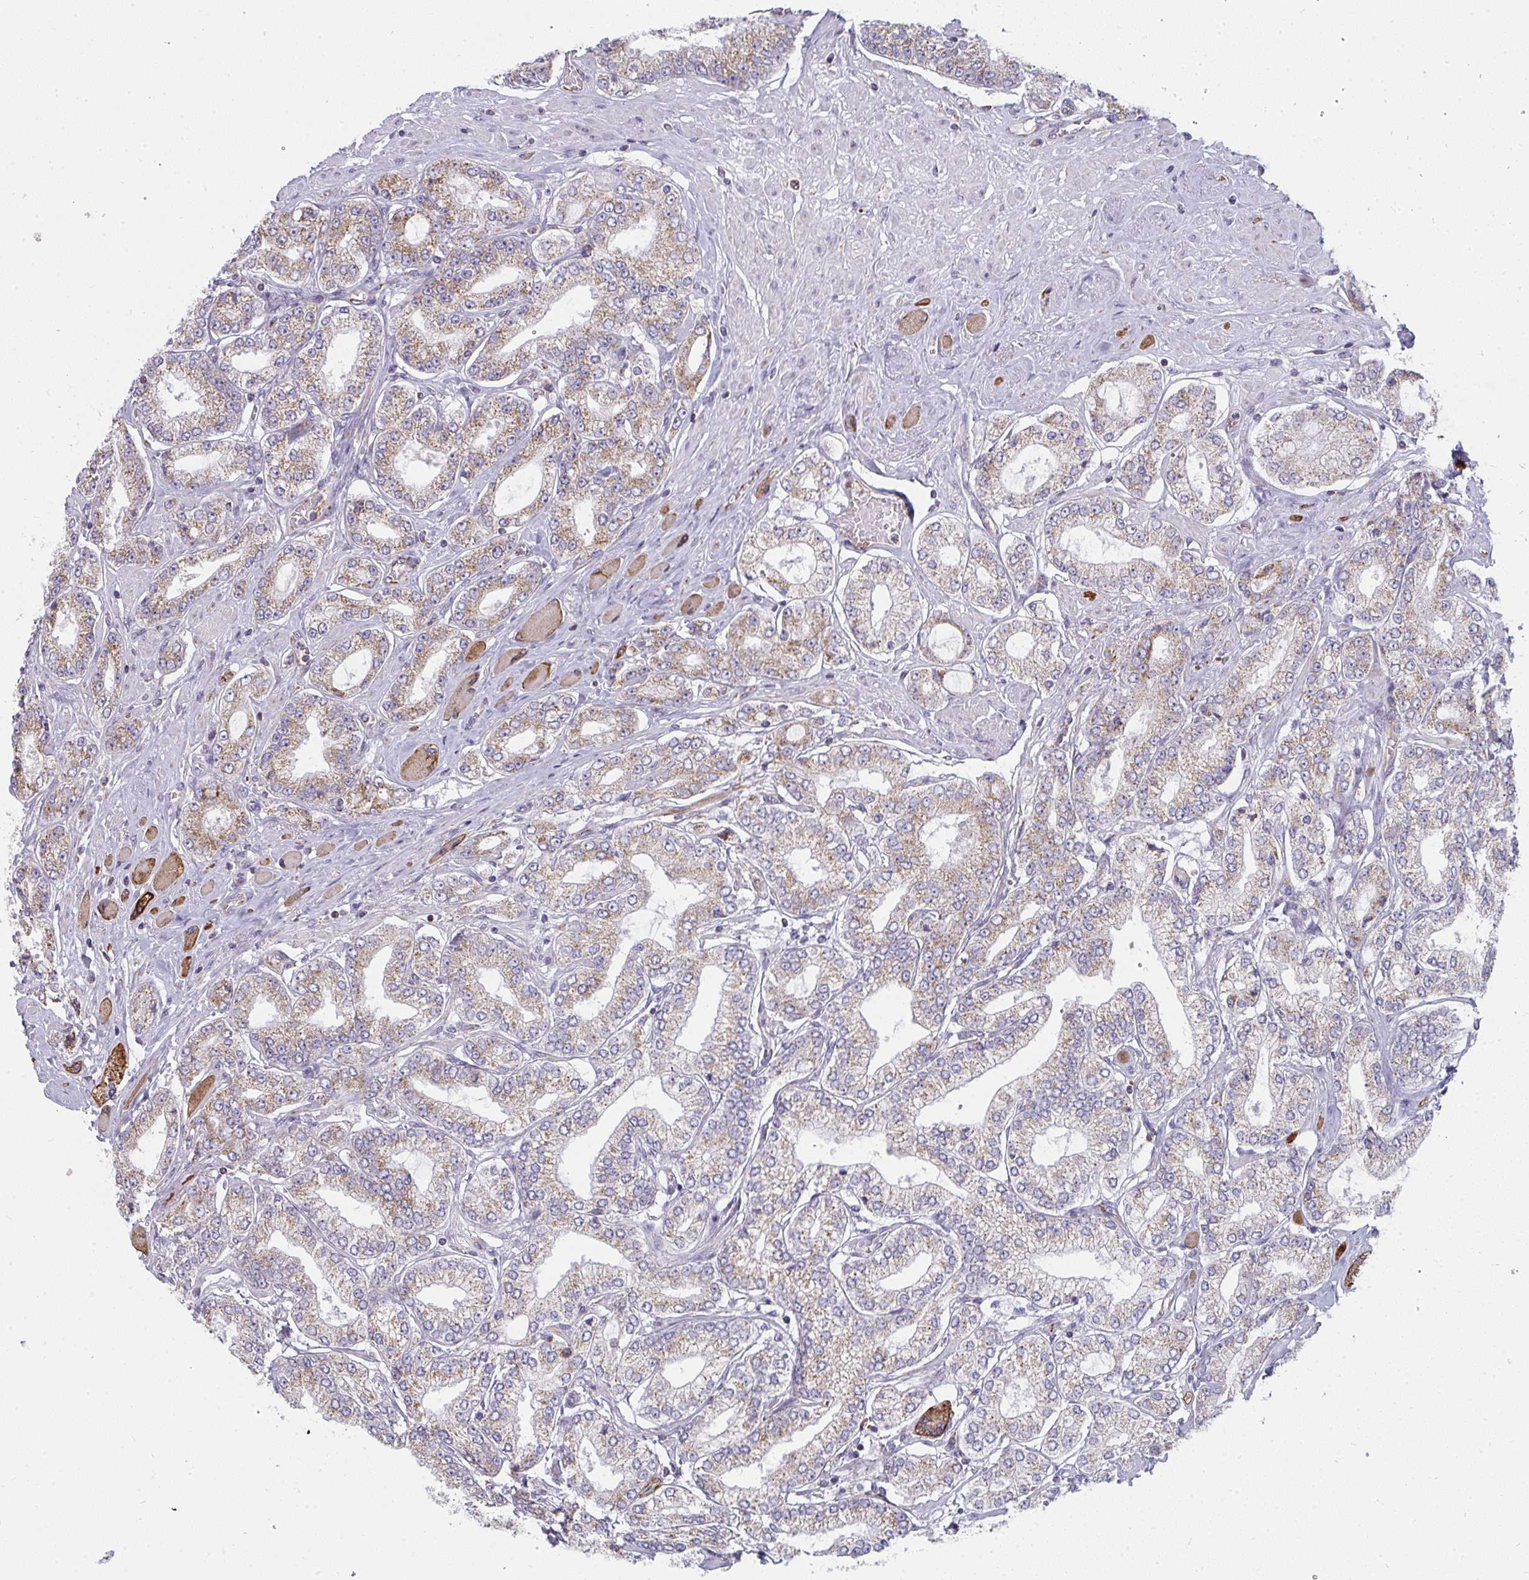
{"staining": {"intensity": "weak", "quantity": "25%-75%", "location": "cytoplasmic/membranous"}, "tissue": "prostate cancer", "cell_type": "Tumor cells", "image_type": "cancer", "snomed": [{"axis": "morphology", "description": "Adenocarcinoma, High grade"}, {"axis": "topography", "description": "Prostate"}], "caption": "Protein expression by immunohistochemistry demonstrates weak cytoplasmic/membranous staining in approximately 25%-75% of tumor cells in prostate high-grade adenocarcinoma.", "gene": "FAHD1", "patient": {"sex": "male", "age": 68}}